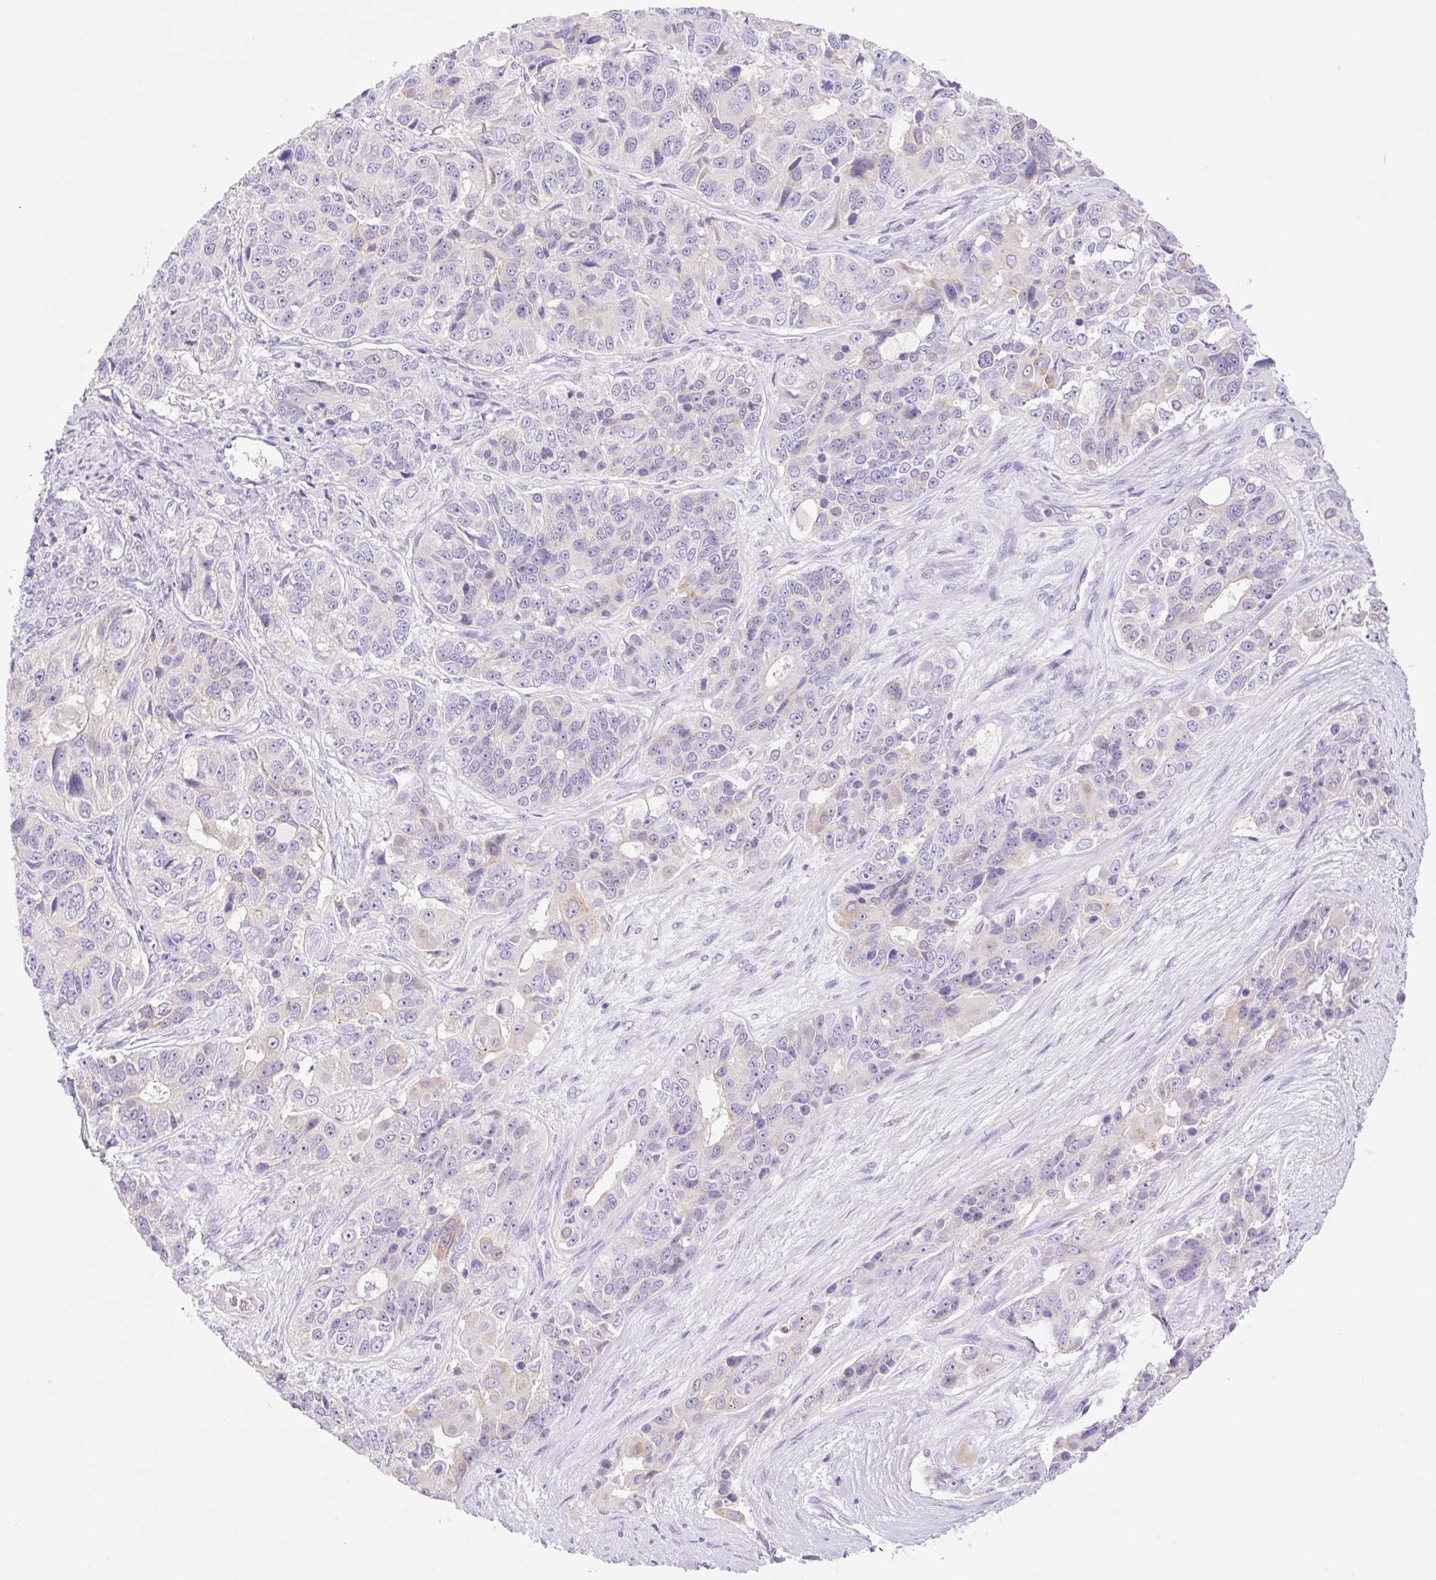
{"staining": {"intensity": "negative", "quantity": "none", "location": "none"}, "tissue": "ovarian cancer", "cell_type": "Tumor cells", "image_type": "cancer", "snomed": [{"axis": "morphology", "description": "Carcinoma, endometroid"}, {"axis": "topography", "description": "Ovary"}], "caption": "Image shows no protein expression in tumor cells of ovarian cancer (endometroid carcinoma) tissue.", "gene": "DENND5A", "patient": {"sex": "female", "age": 51}}